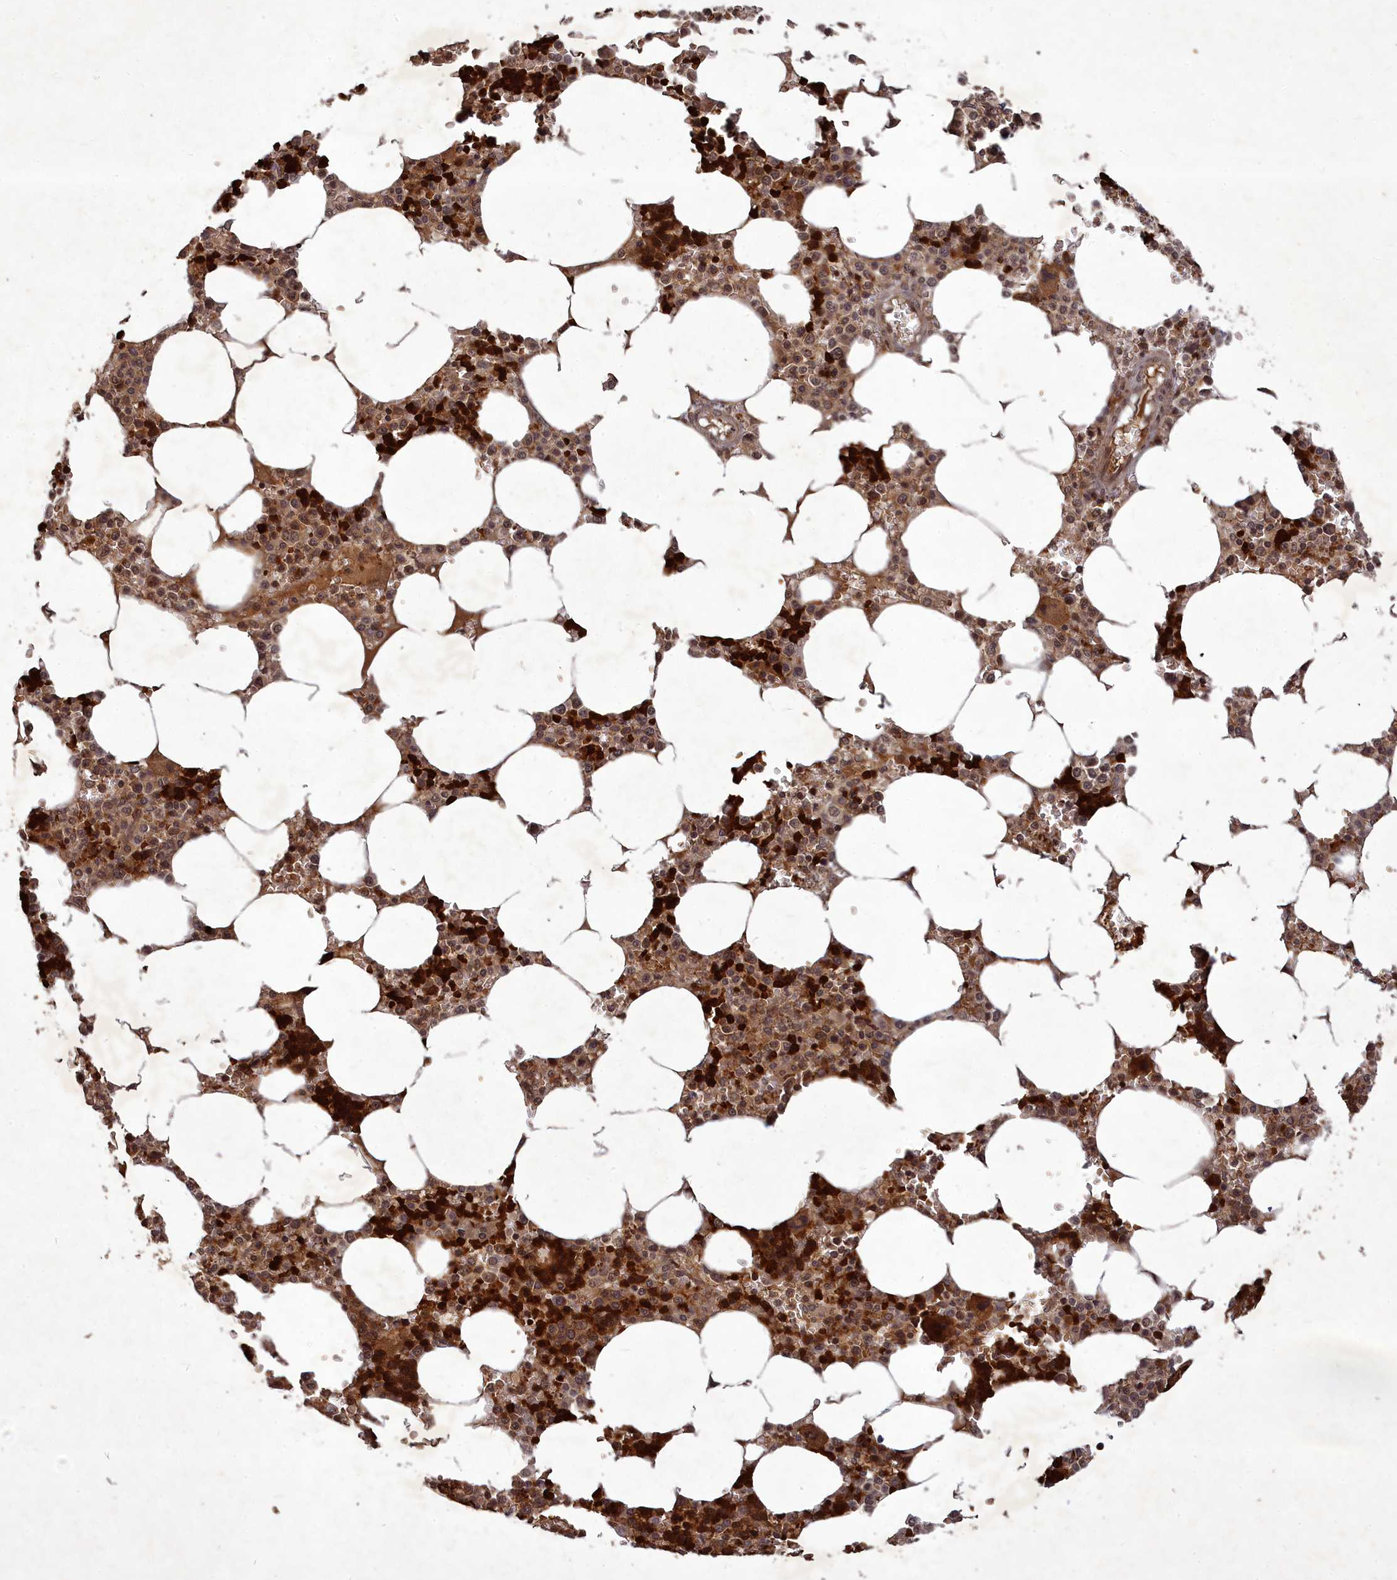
{"staining": {"intensity": "strong", "quantity": "25%-75%", "location": "cytoplasmic/membranous,nuclear"}, "tissue": "bone marrow", "cell_type": "Hematopoietic cells", "image_type": "normal", "snomed": [{"axis": "morphology", "description": "Normal tissue, NOS"}, {"axis": "topography", "description": "Bone marrow"}], "caption": "Brown immunohistochemical staining in unremarkable bone marrow displays strong cytoplasmic/membranous,nuclear positivity in about 25%-75% of hematopoietic cells.", "gene": "SRMS", "patient": {"sex": "male", "age": 70}}